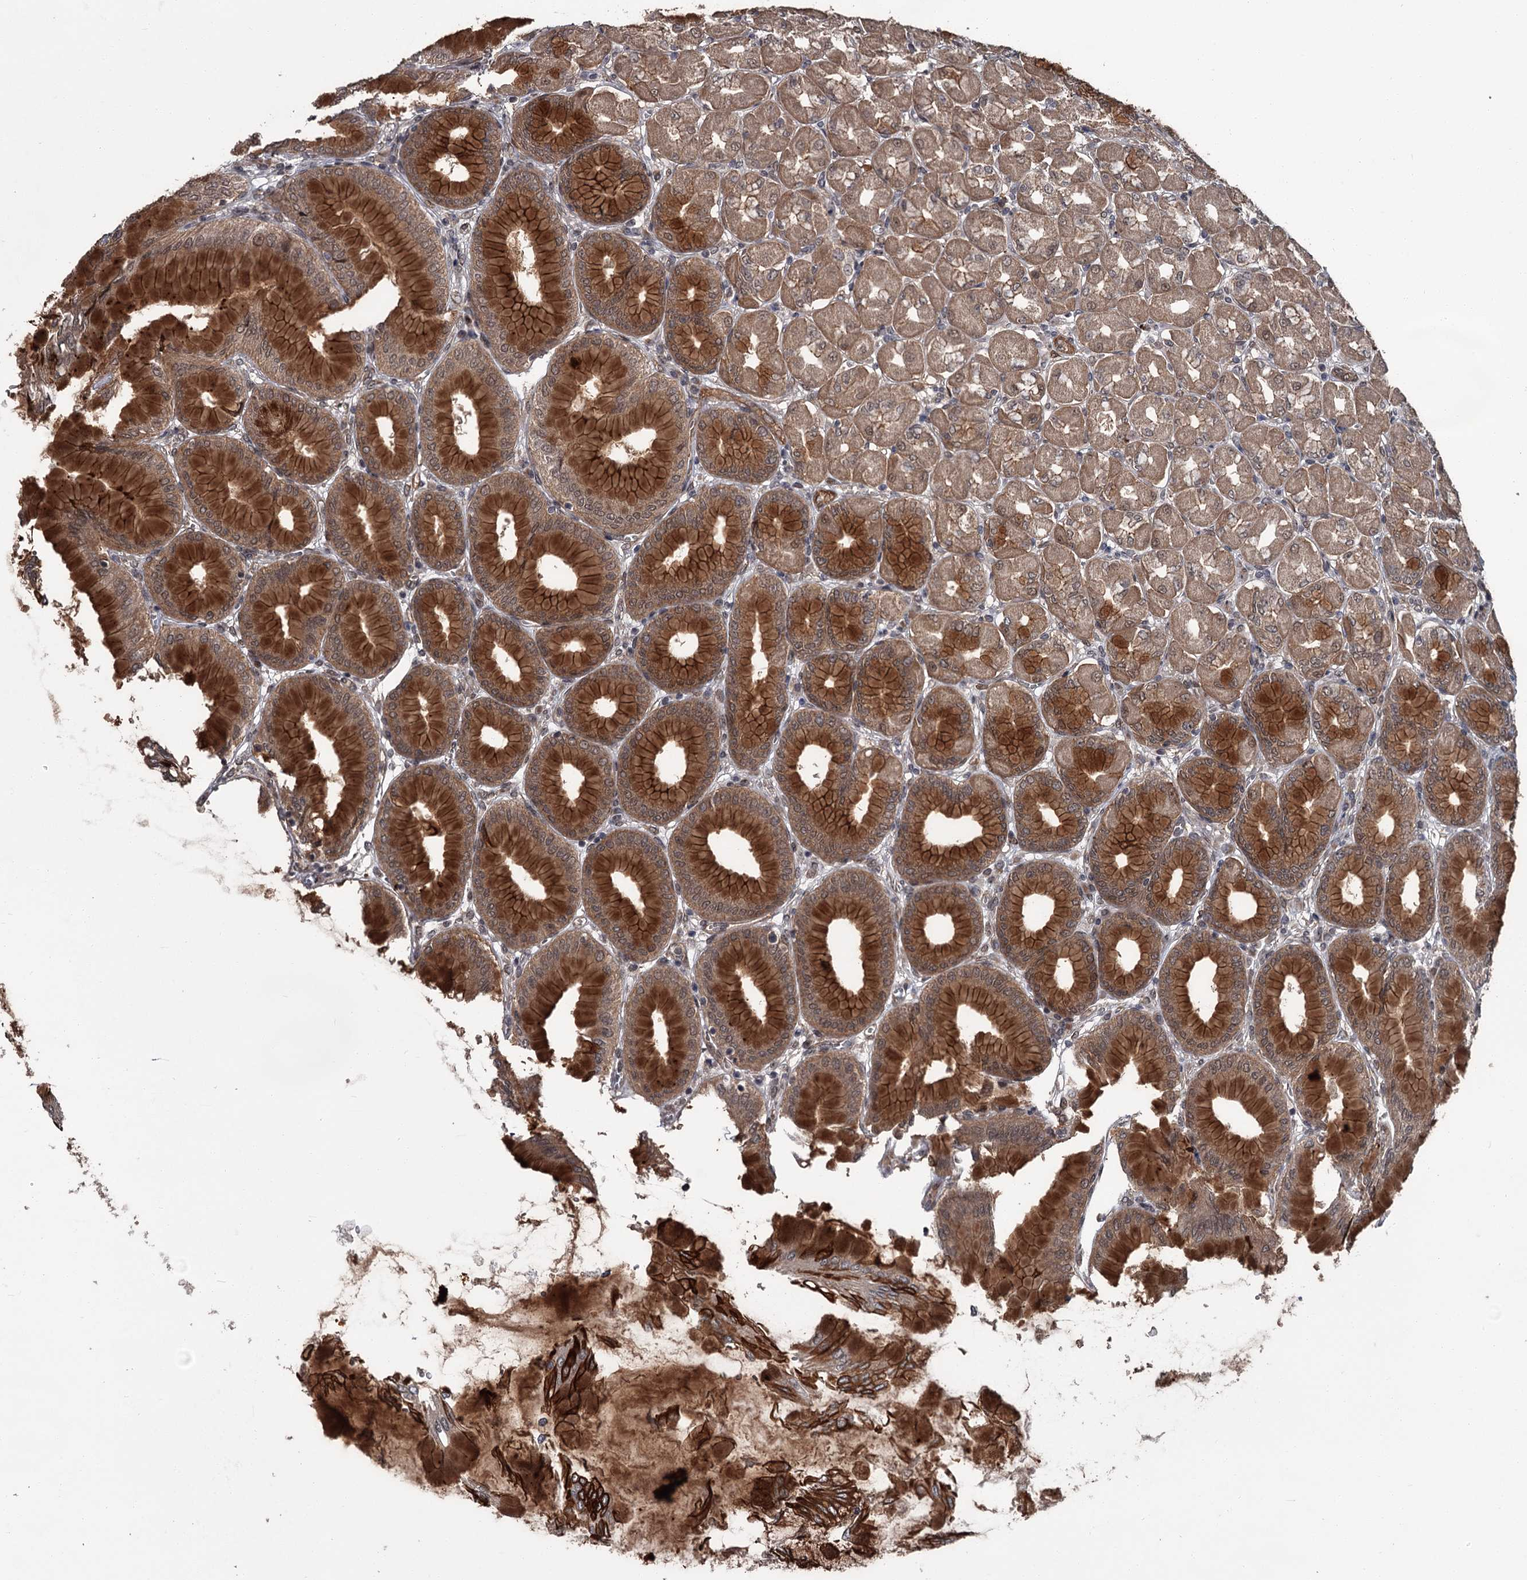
{"staining": {"intensity": "strong", "quantity": ">75%", "location": "cytoplasmic/membranous"}, "tissue": "stomach", "cell_type": "Glandular cells", "image_type": "normal", "snomed": [{"axis": "morphology", "description": "Normal tissue, NOS"}, {"axis": "topography", "description": "Stomach, upper"}], "caption": "The histopathology image shows a brown stain indicating the presence of a protein in the cytoplasmic/membranous of glandular cells in stomach. The protein of interest is stained brown, and the nuclei are stained in blue (DAB (3,3'-diaminobenzidine) IHC with brightfield microscopy, high magnification).", "gene": "CDC42EP2", "patient": {"sex": "female", "age": 56}}